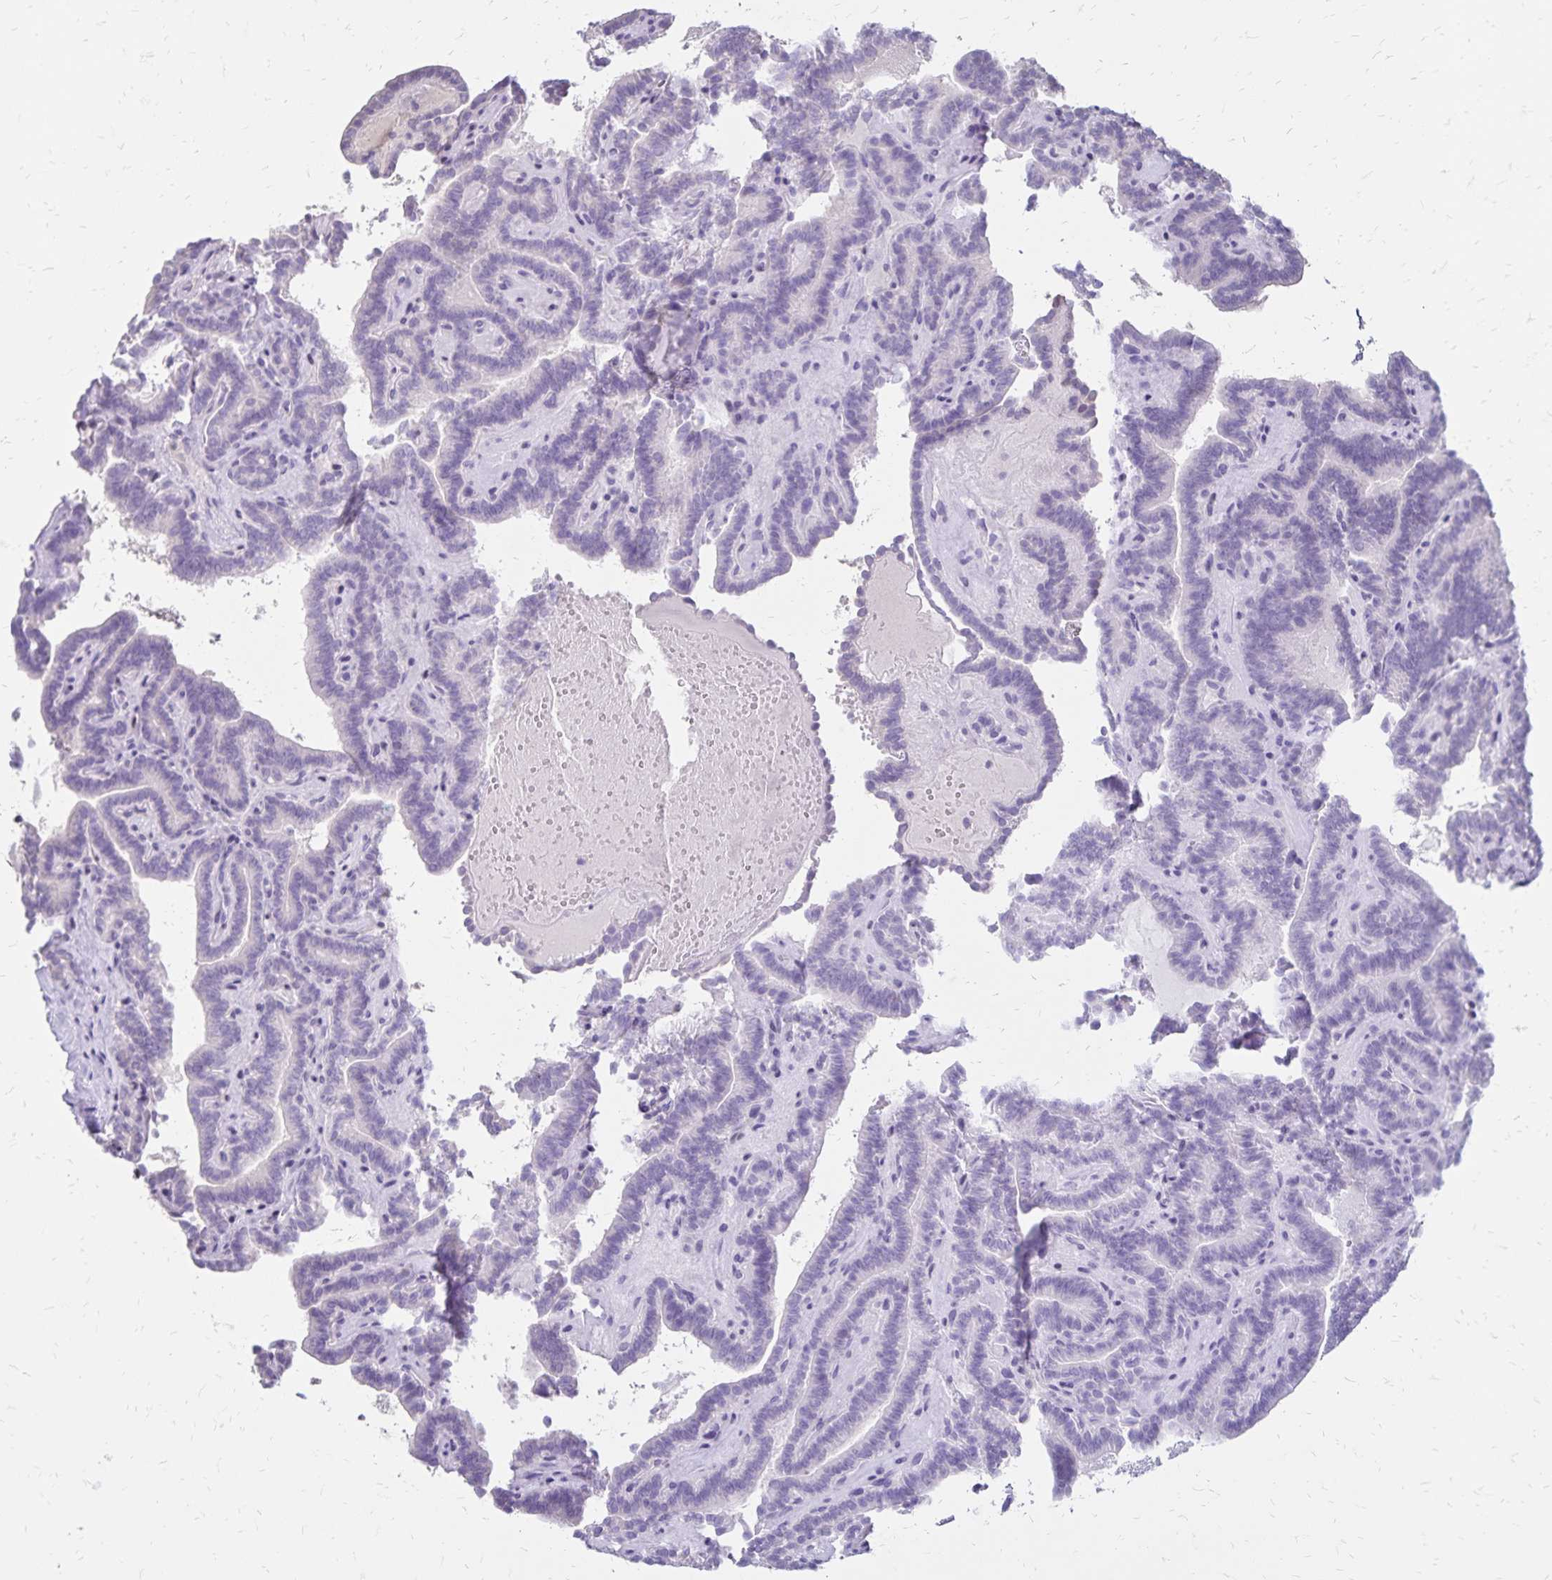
{"staining": {"intensity": "negative", "quantity": "none", "location": "none"}, "tissue": "thyroid cancer", "cell_type": "Tumor cells", "image_type": "cancer", "snomed": [{"axis": "morphology", "description": "Papillary adenocarcinoma, NOS"}, {"axis": "topography", "description": "Thyroid gland"}], "caption": "This is an immunohistochemistry (IHC) histopathology image of thyroid cancer. There is no expression in tumor cells.", "gene": "SH3GL3", "patient": {"sex": "female", "age": 21}}